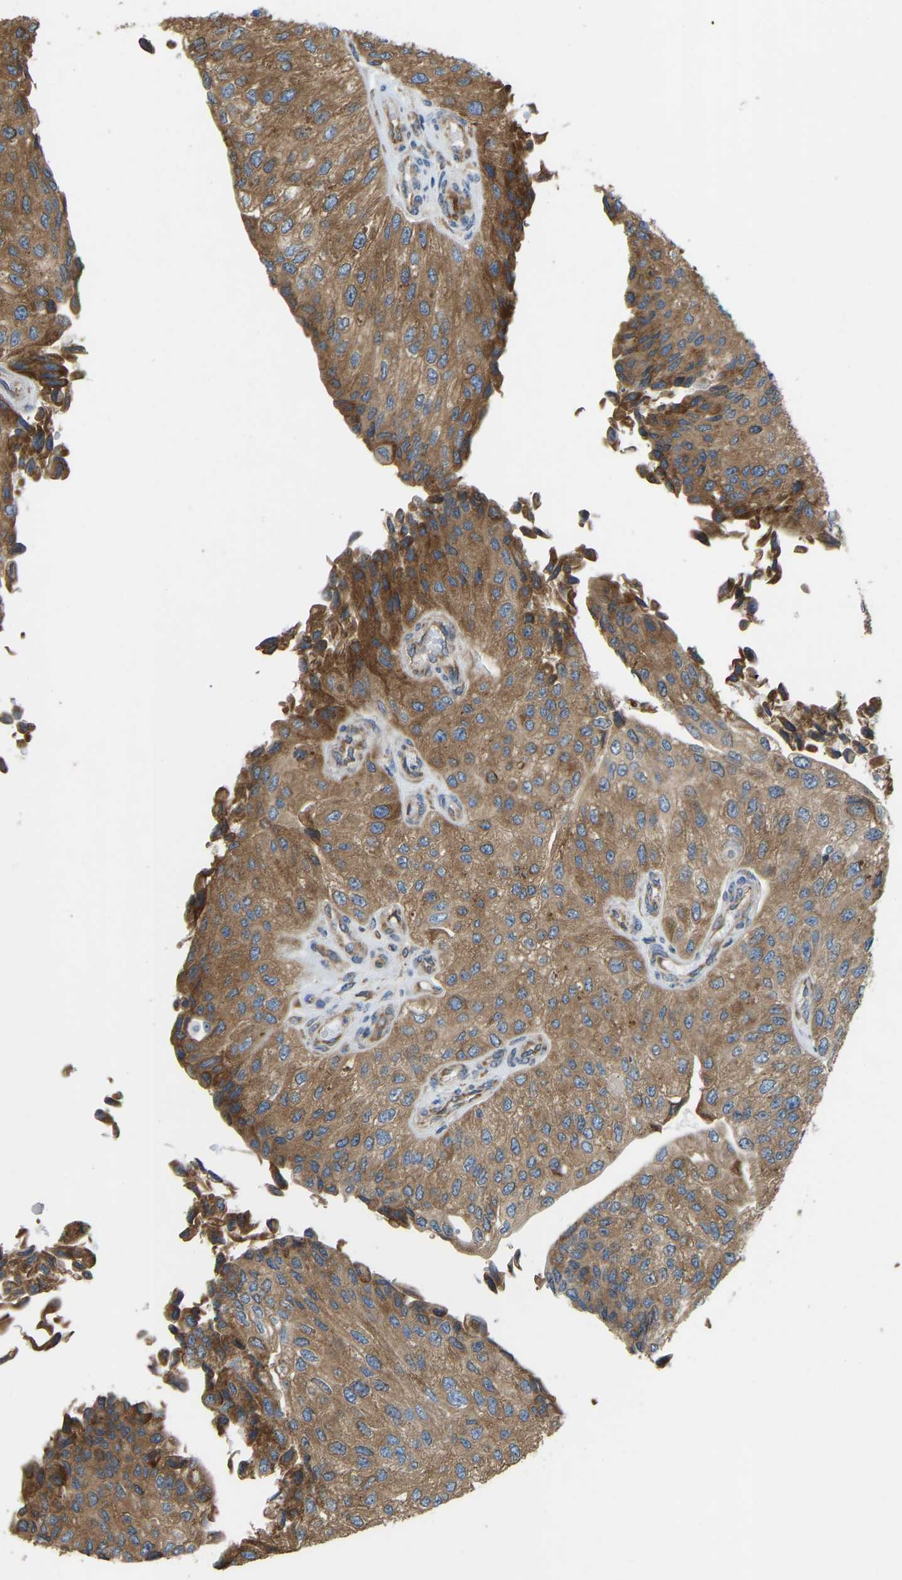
{"staining": {"intensity": "moderate", "quantity": ">75%", "location": "cytoplasmic/membranous"}, "tissue": "urothelial cancer", "cell_type": "Tumor cells", "image_type": "cancer", "snomed": [{"axis": "morphology", "description": "Urothelial carcinoma, High grade"}, {"axis": "topography", "description": "Kidney"}, {"axis": "topography", "description": "Urinary bladder"}], "caption": "Protein staining by immunohistochemistry (IHC) exhibits moderate cytoplasmic/membranous positivity in about >75% of tumor cells in high-grade urothelial carcinoma.", "gene": "RPS6KB2", "patient": {"sex": "male", "age": 77}}